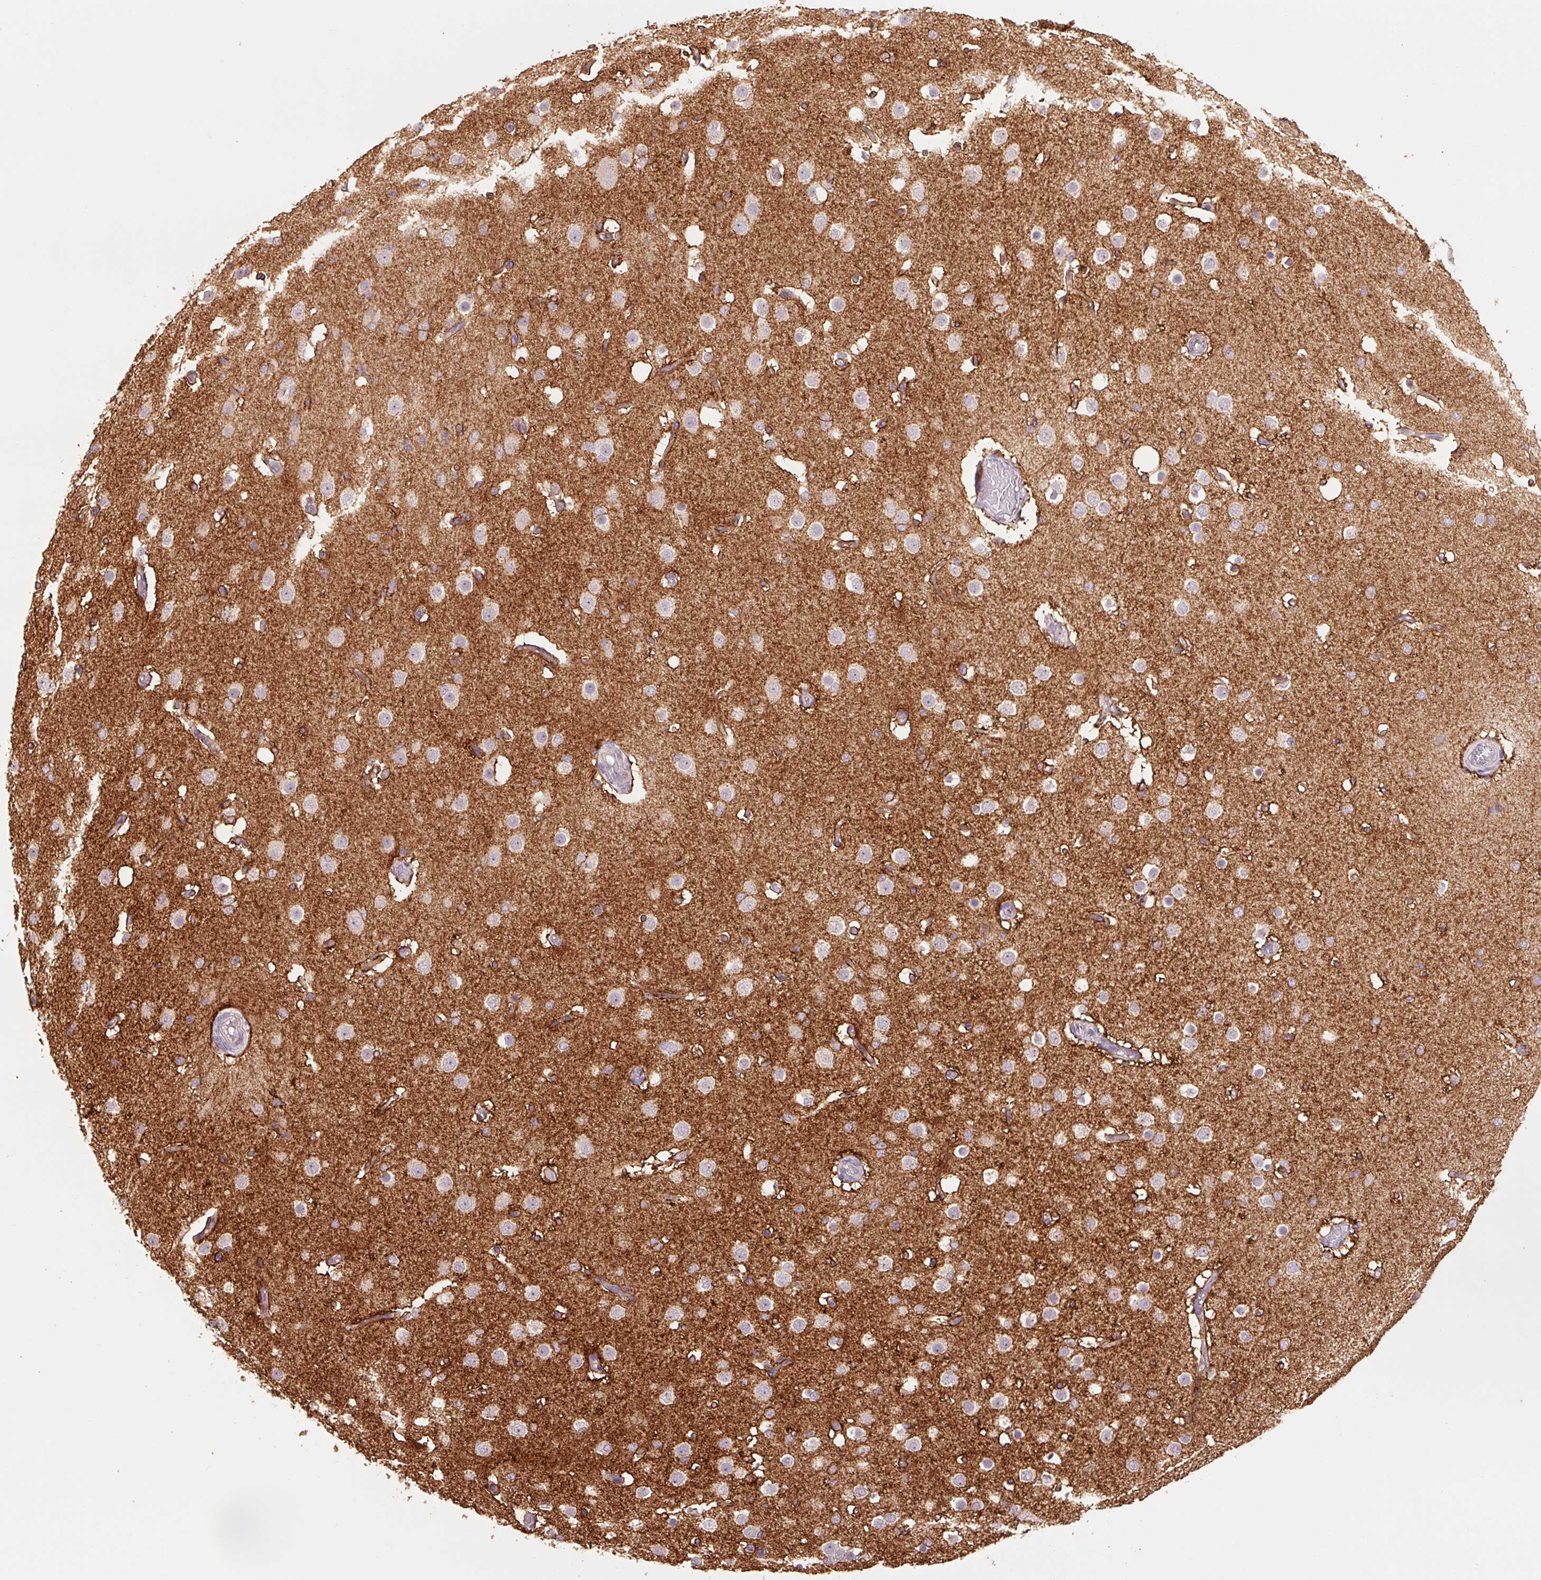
{"staining": {"intensity": "negative", "quantity": "none", "location": "none"}, "tissue": "cerebral cortex", "cell_type": "Endothelial cells", "image_type": "normal", "snomed": [{"axis": "morphology", "description": "Normal tissue, NOS"}, {"axis": "morphology", "description": "Inflammation, NOS"}, {"axis": "topography", "description": "Cerebral cortex"}], "caption": "Photomicrograph shows no protein positivity in endothelial cells of normal cerebral cortex.", "gene": "SLC1A4", "patient": {"sex": "male", "age": 6}}